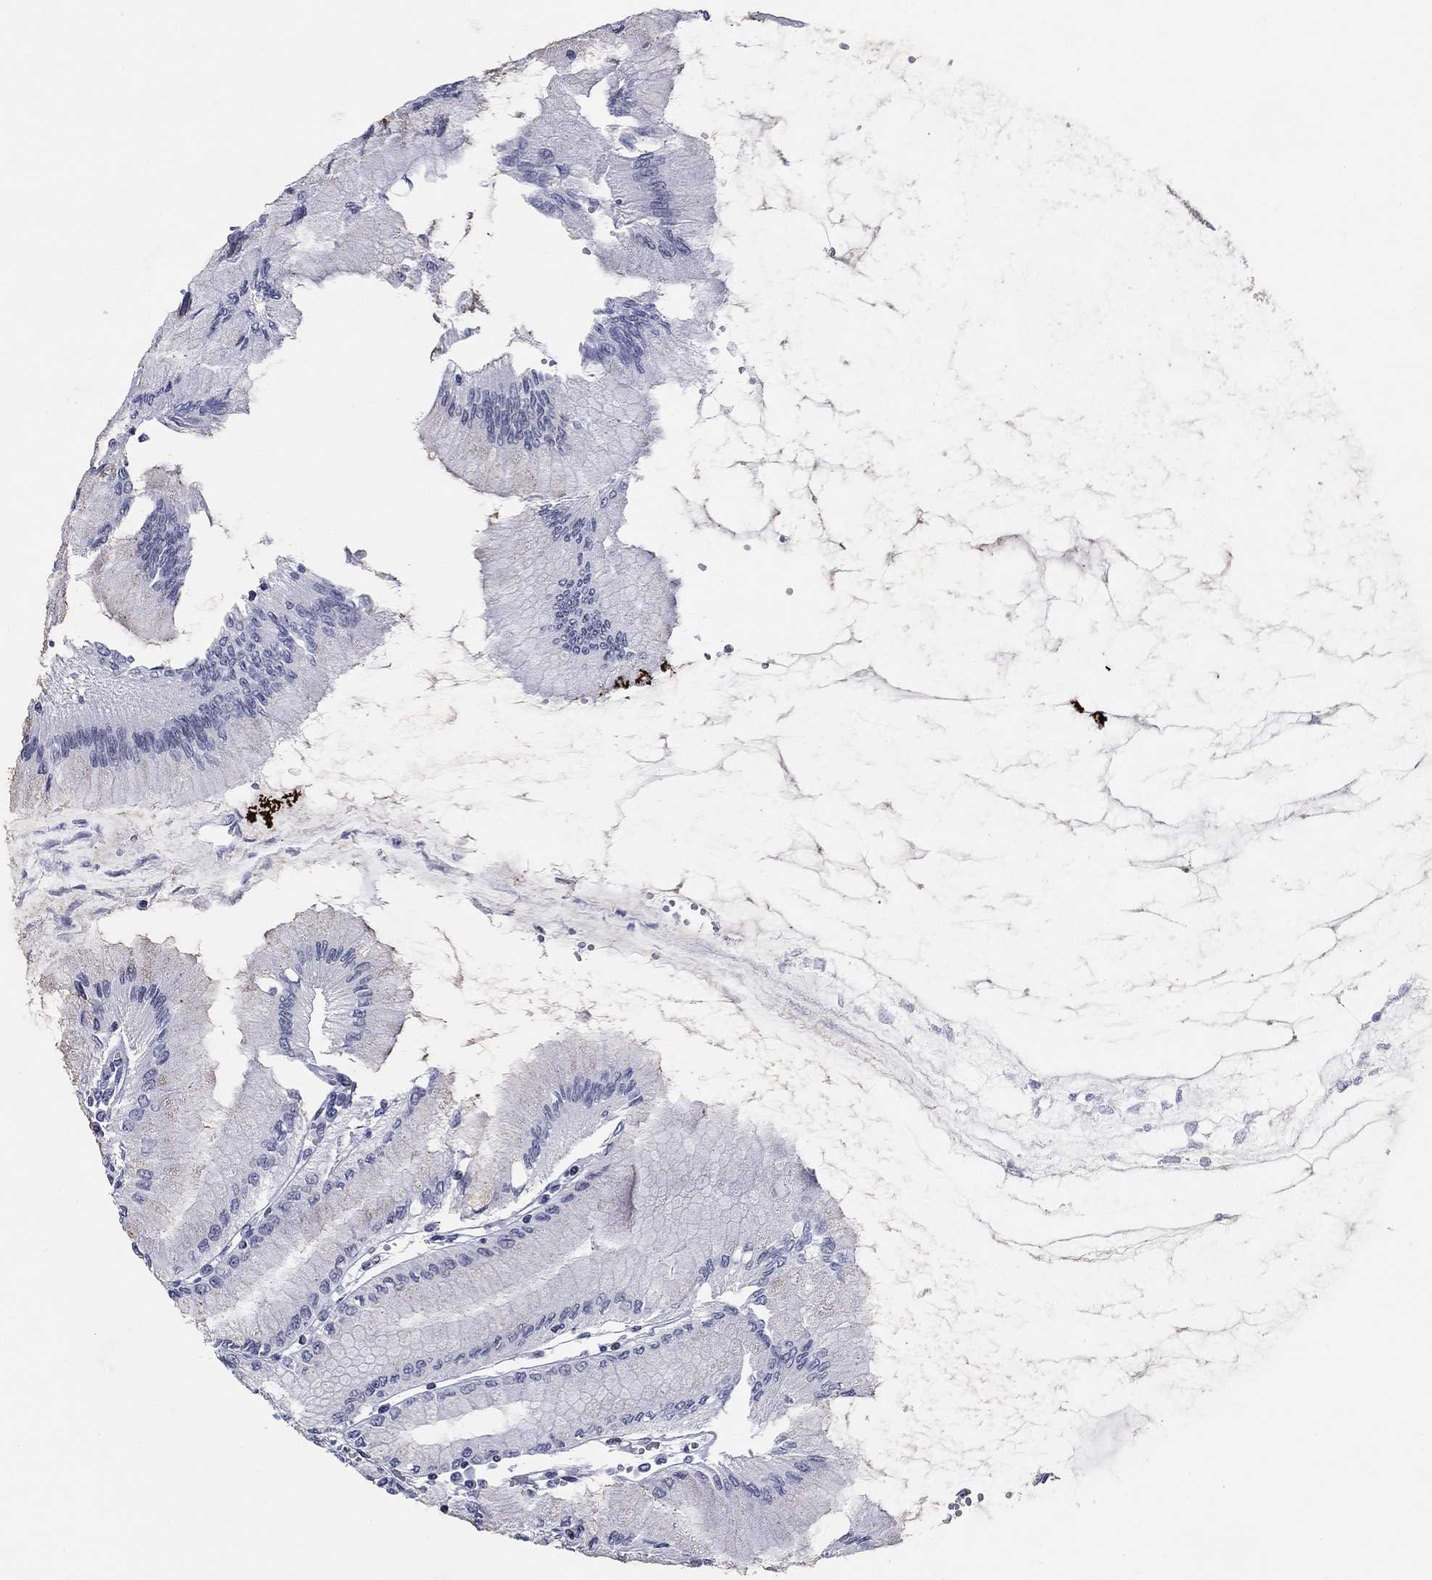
{"staining": {"intensity": "negative", "quantity": "none", "location": "none"}, "tissue": "stomach", "cell_type": "Glandular cells", "image_type": "normal", "snomed": [{"axis": "morphology", "description": "Normal tissue, NOS"}, {"axis": "topography", "description": "Skeletal muscle"}, {"axis": "topography", "description": "Stomach"}], "caption": "Immunohistochemistry (IHC) micrograph of normal stomach: human stomach stained with DAB exhibits no significant protein positivity in glandular cells.", "gene": "CCDC144A", "patient": {"sex": "female", "age": 57}}